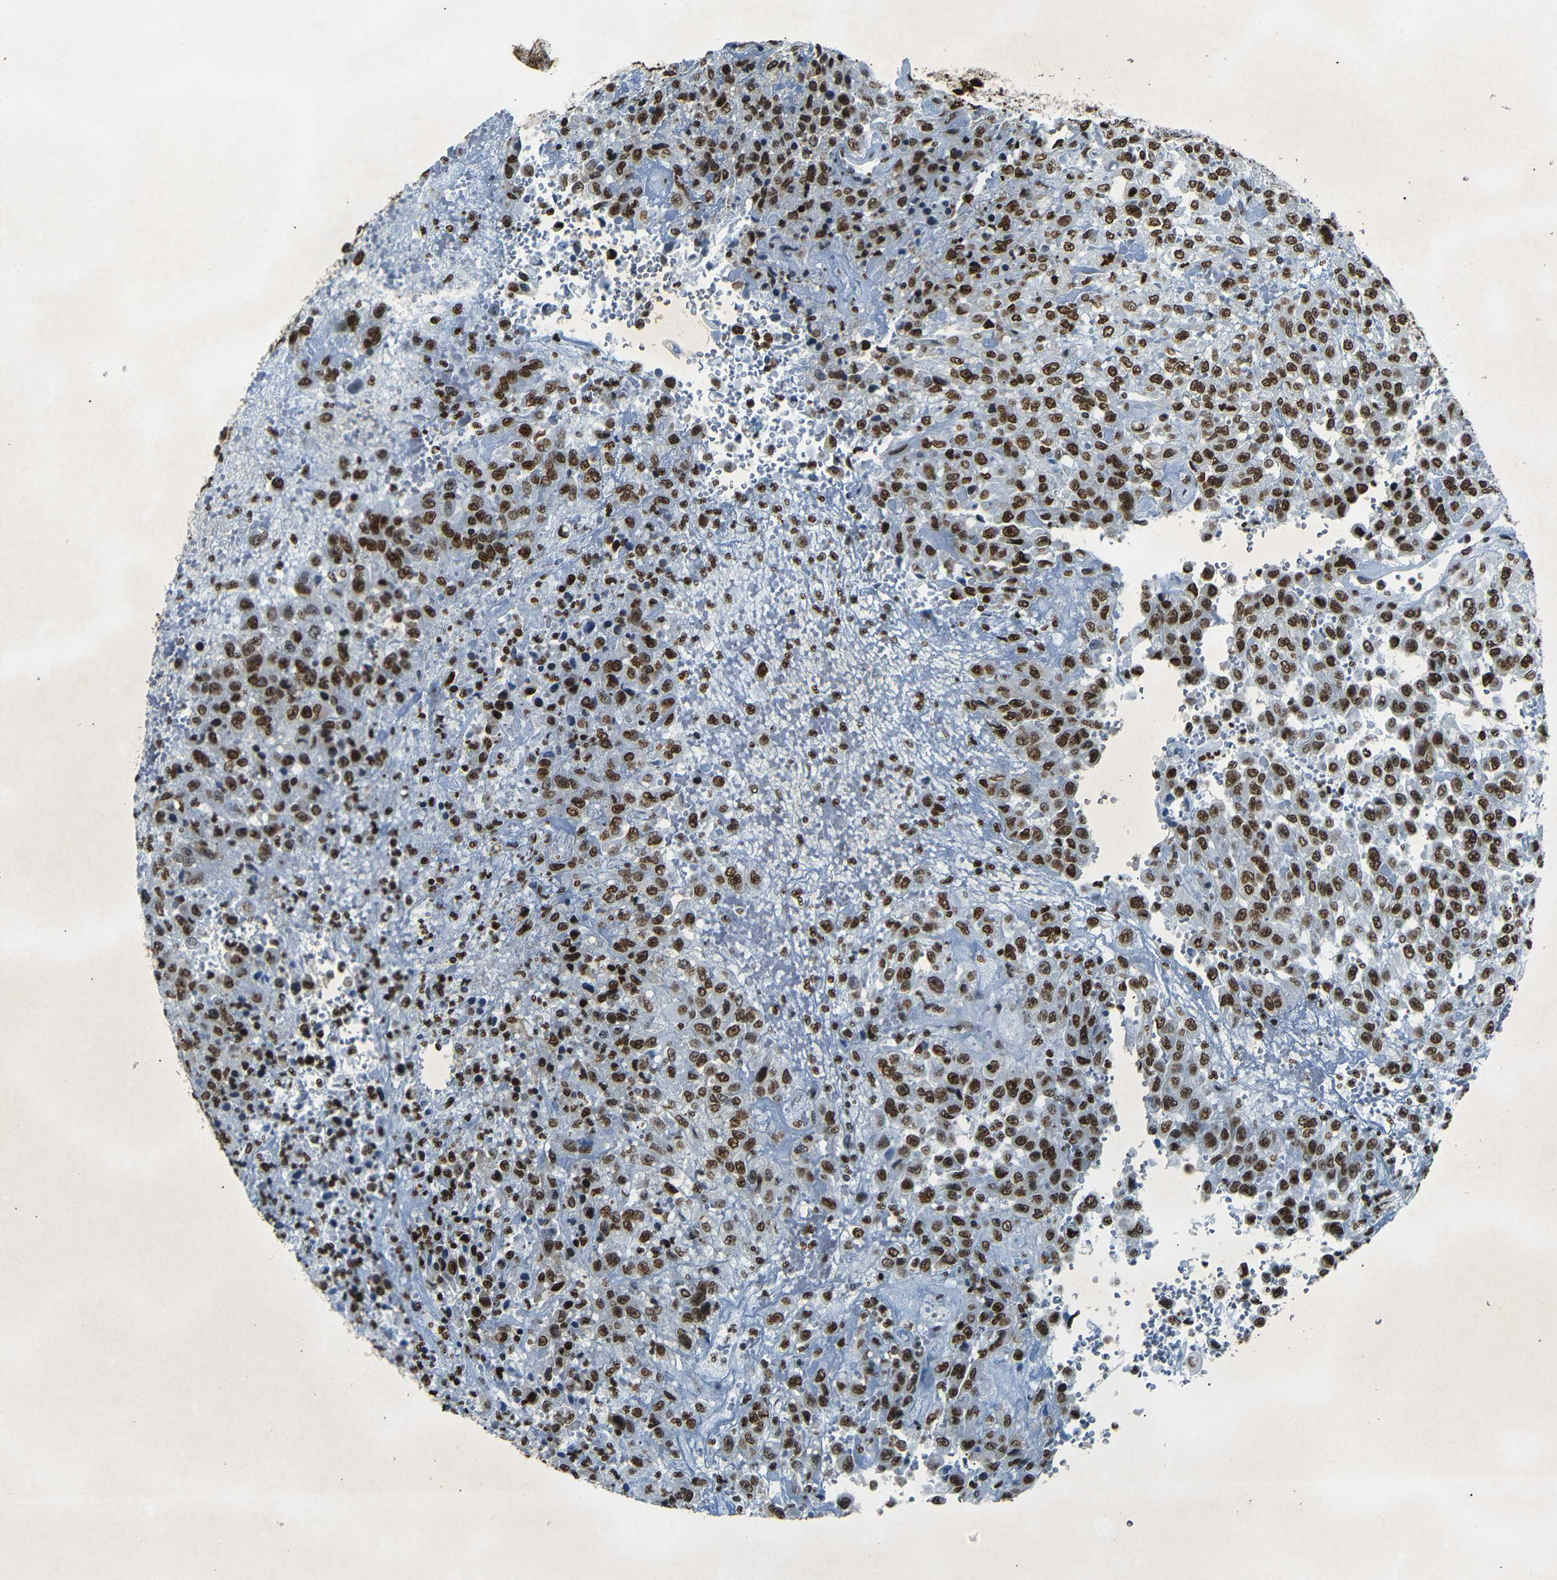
{"staining": {"intensity": "strong", "quantity": ">75%", "location": "nuclear"}, "tissue": "urothelial cancer", "cell_type": "Tumor cells", "image_type": "cancer", "snomed": [{"axis": "morphology", "description": "Urothelial carcinoma, High grade"}, {"axis": "topography", "description": "Urinary bladder"}], "caption": "Immunohistochemistry of urothelial cancer reveals high levels of strong nuclear expression in approximately >75% of tumor cells.", "gene": "HMGN1", "patient": {"sex": "male", "age": 46}}